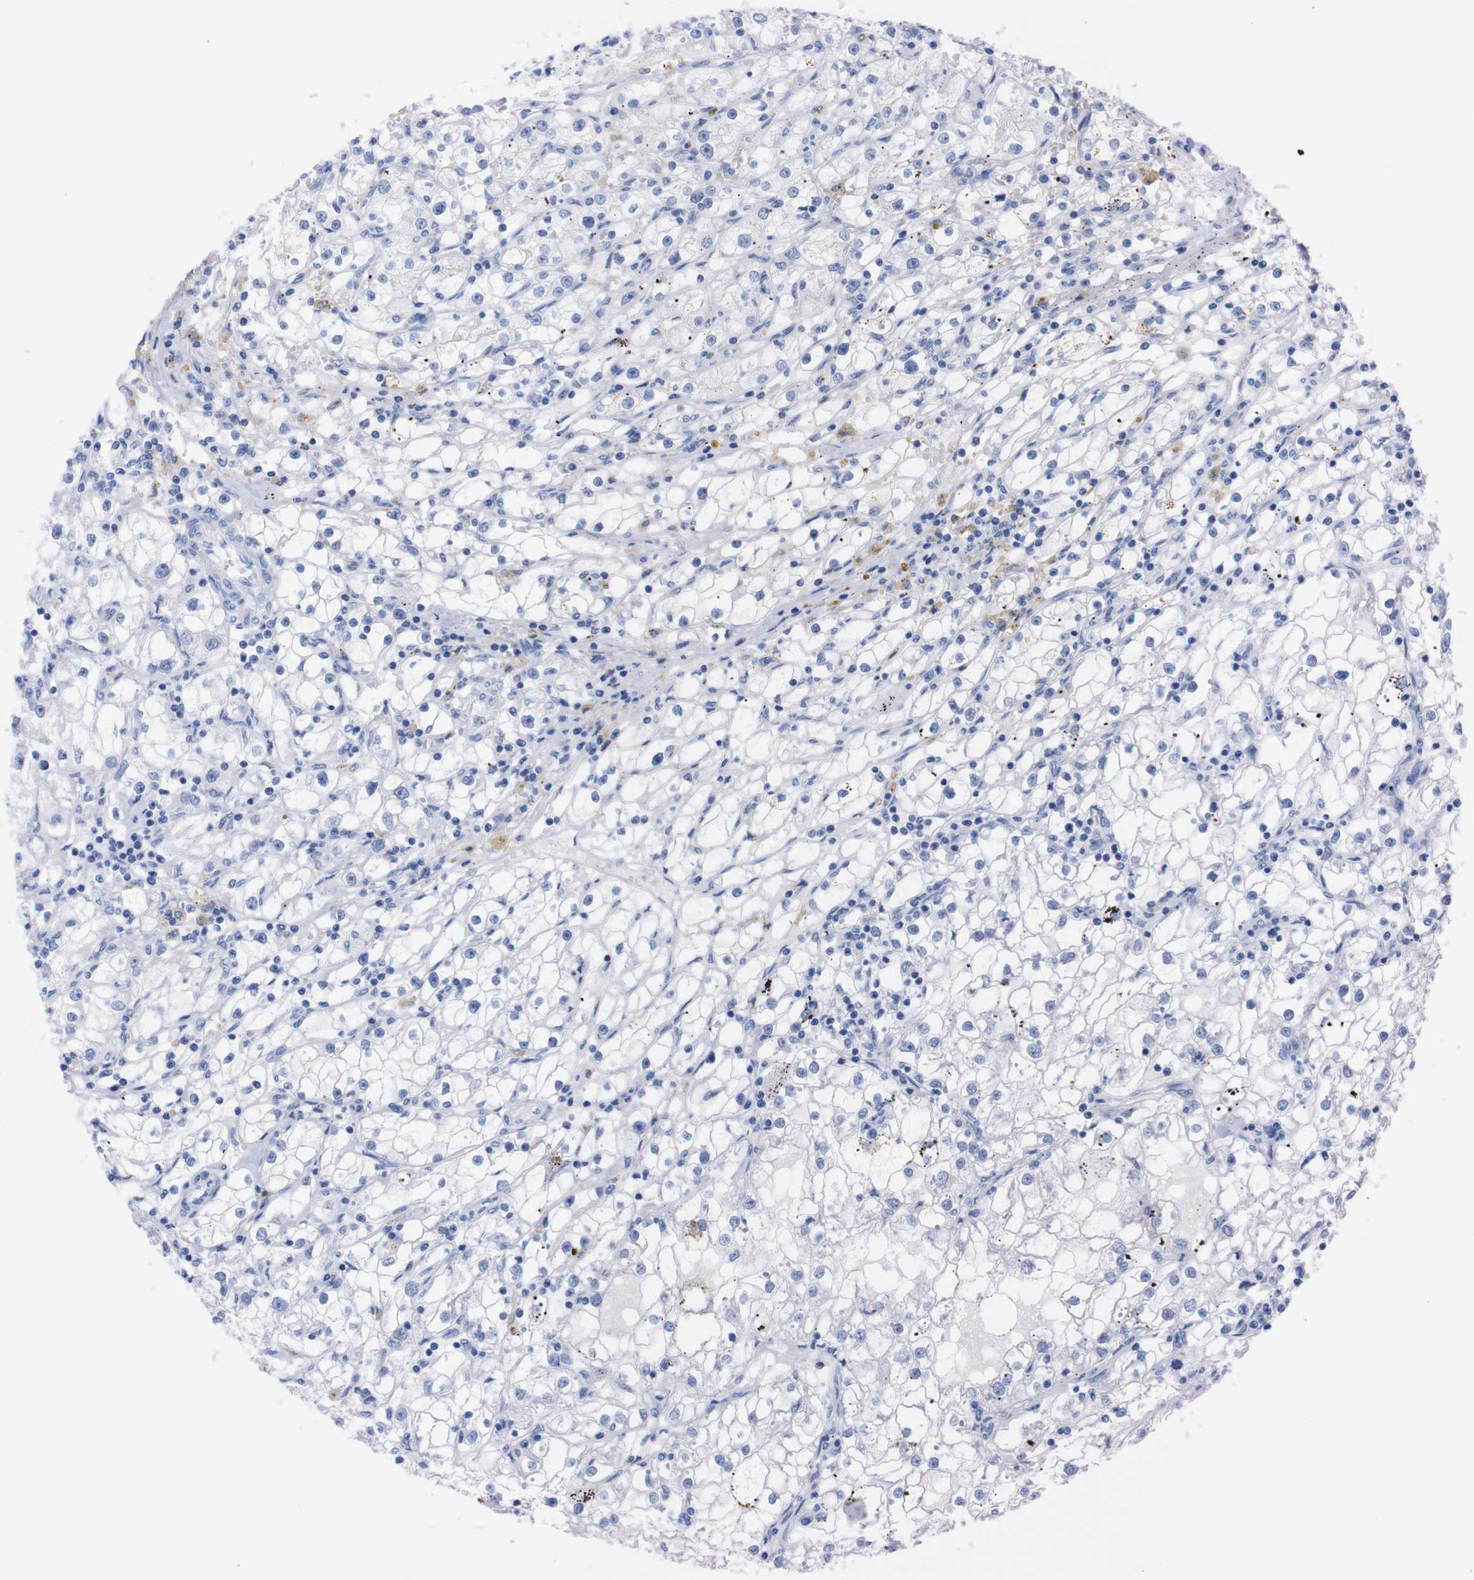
{"staining": {"intensity": "negative", "quantity": "none", "location": "none"}, "tissue": "renal cancer", "cell_type": "Tumor cells", "image_type": "cancer", "snomed": [{"axis": "morphology", "description": "Adenocarcinoma, NOS"}, {"axis": "topography", "description": "Kidney"}], "caption": "This is a photomicrograph of immunohistochemistry staining of adenocarcinoma (renal), which shows no staining in tumor cells.", "gene": "P2RY12", "patient": {"sex": "male", "age": 56}}